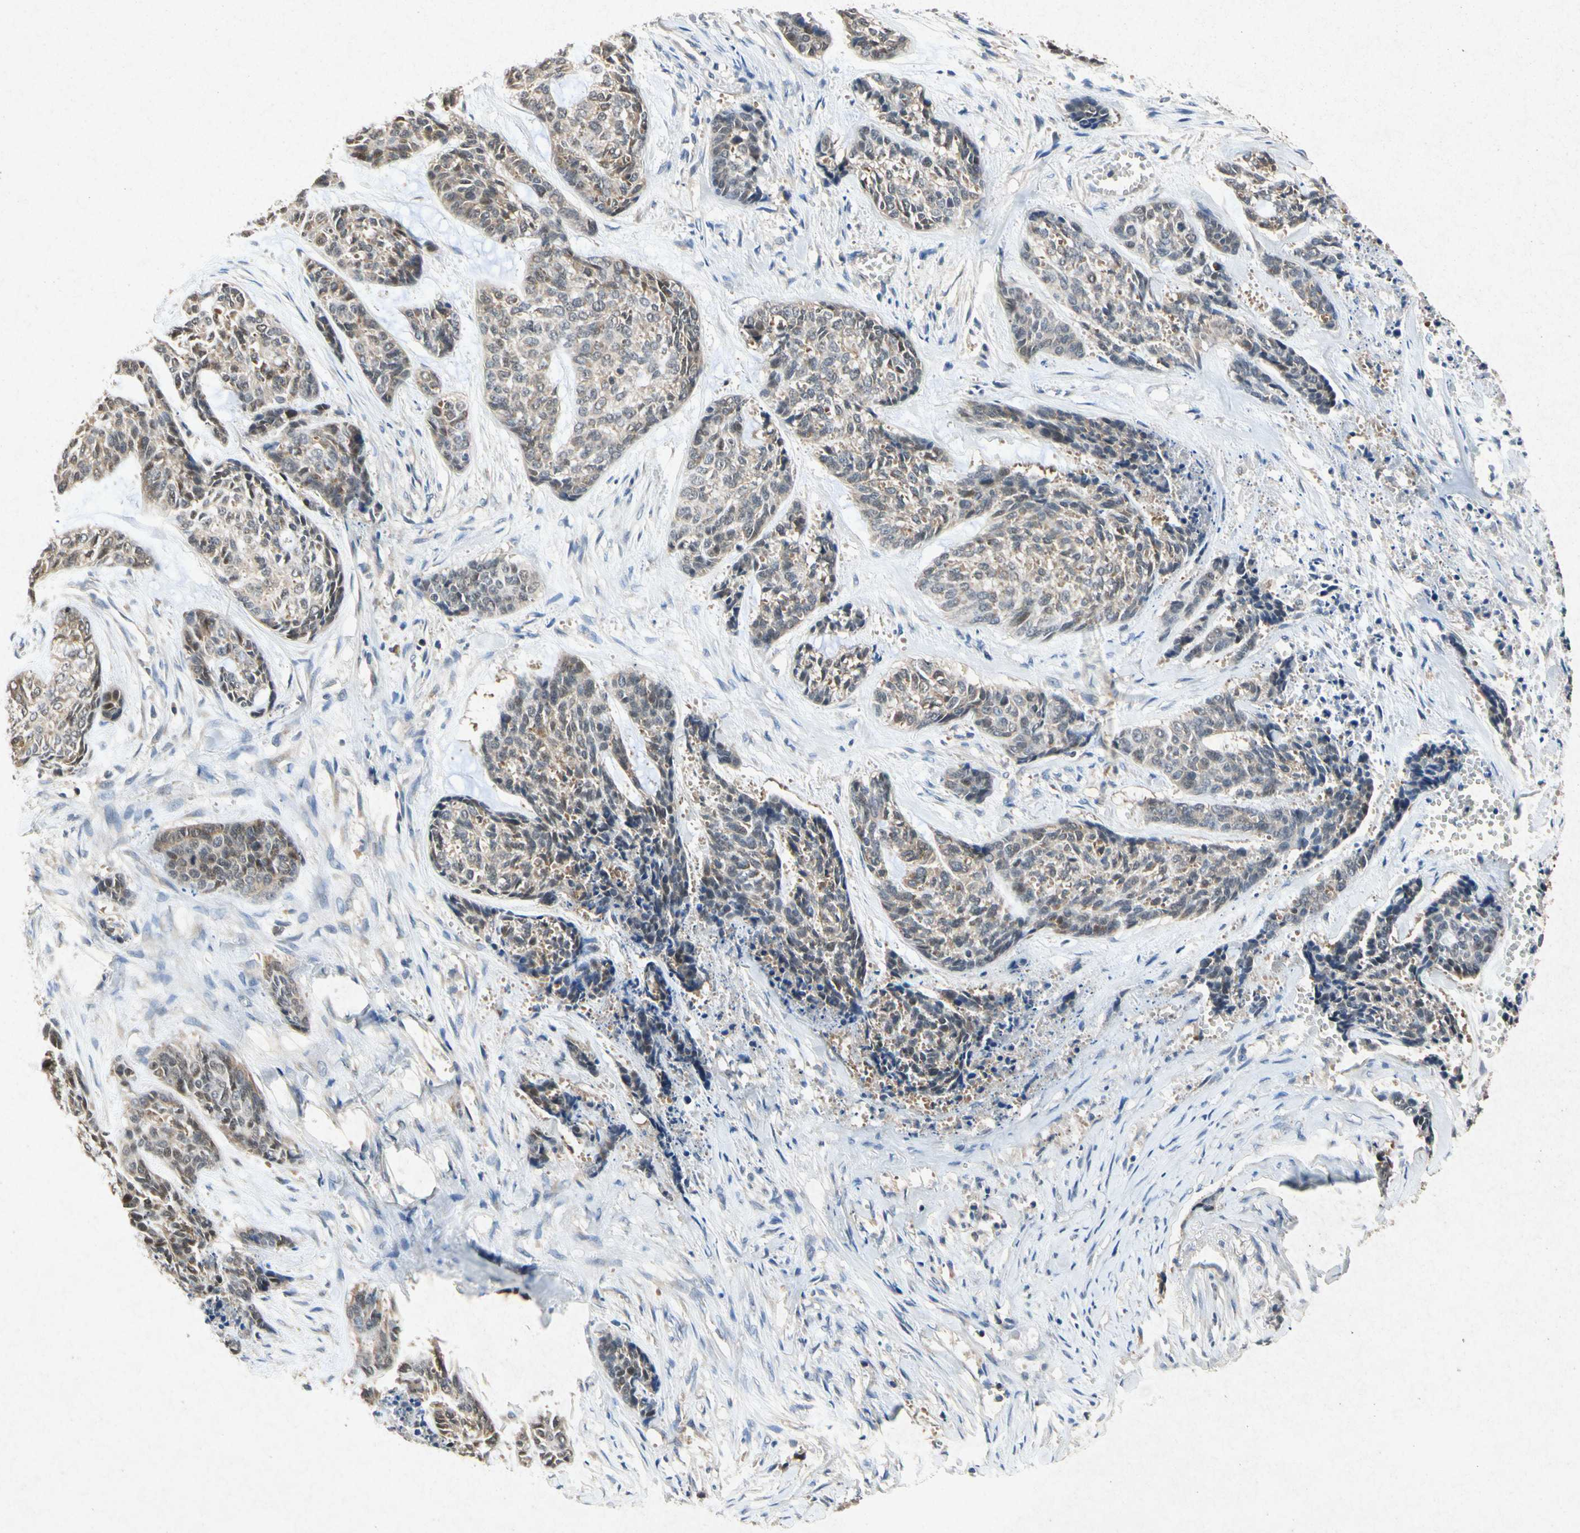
{"staining": {"intensity": "weak", "quantity": ">75%", "location": "cytoplasmic/membranous"}, "tissue": "skin cancer", "cell_type": "Tumor cells", "image_type": "cancer", "snomed": [{"axis": "morphology", "description": "Basal cell carcinoma"}, {"axis": "topography", "description": "Skin"}], "caption": "IHC (DAB (3,3'-diaminobenzidine)) staining of basal cell carcinoma (skin) displays weak cytoplasmic/membranous protein staining in approximately >75% of tumor cells.", "gene": "RPS6KA1", "patient": {"sex": "female", "age": 64}}